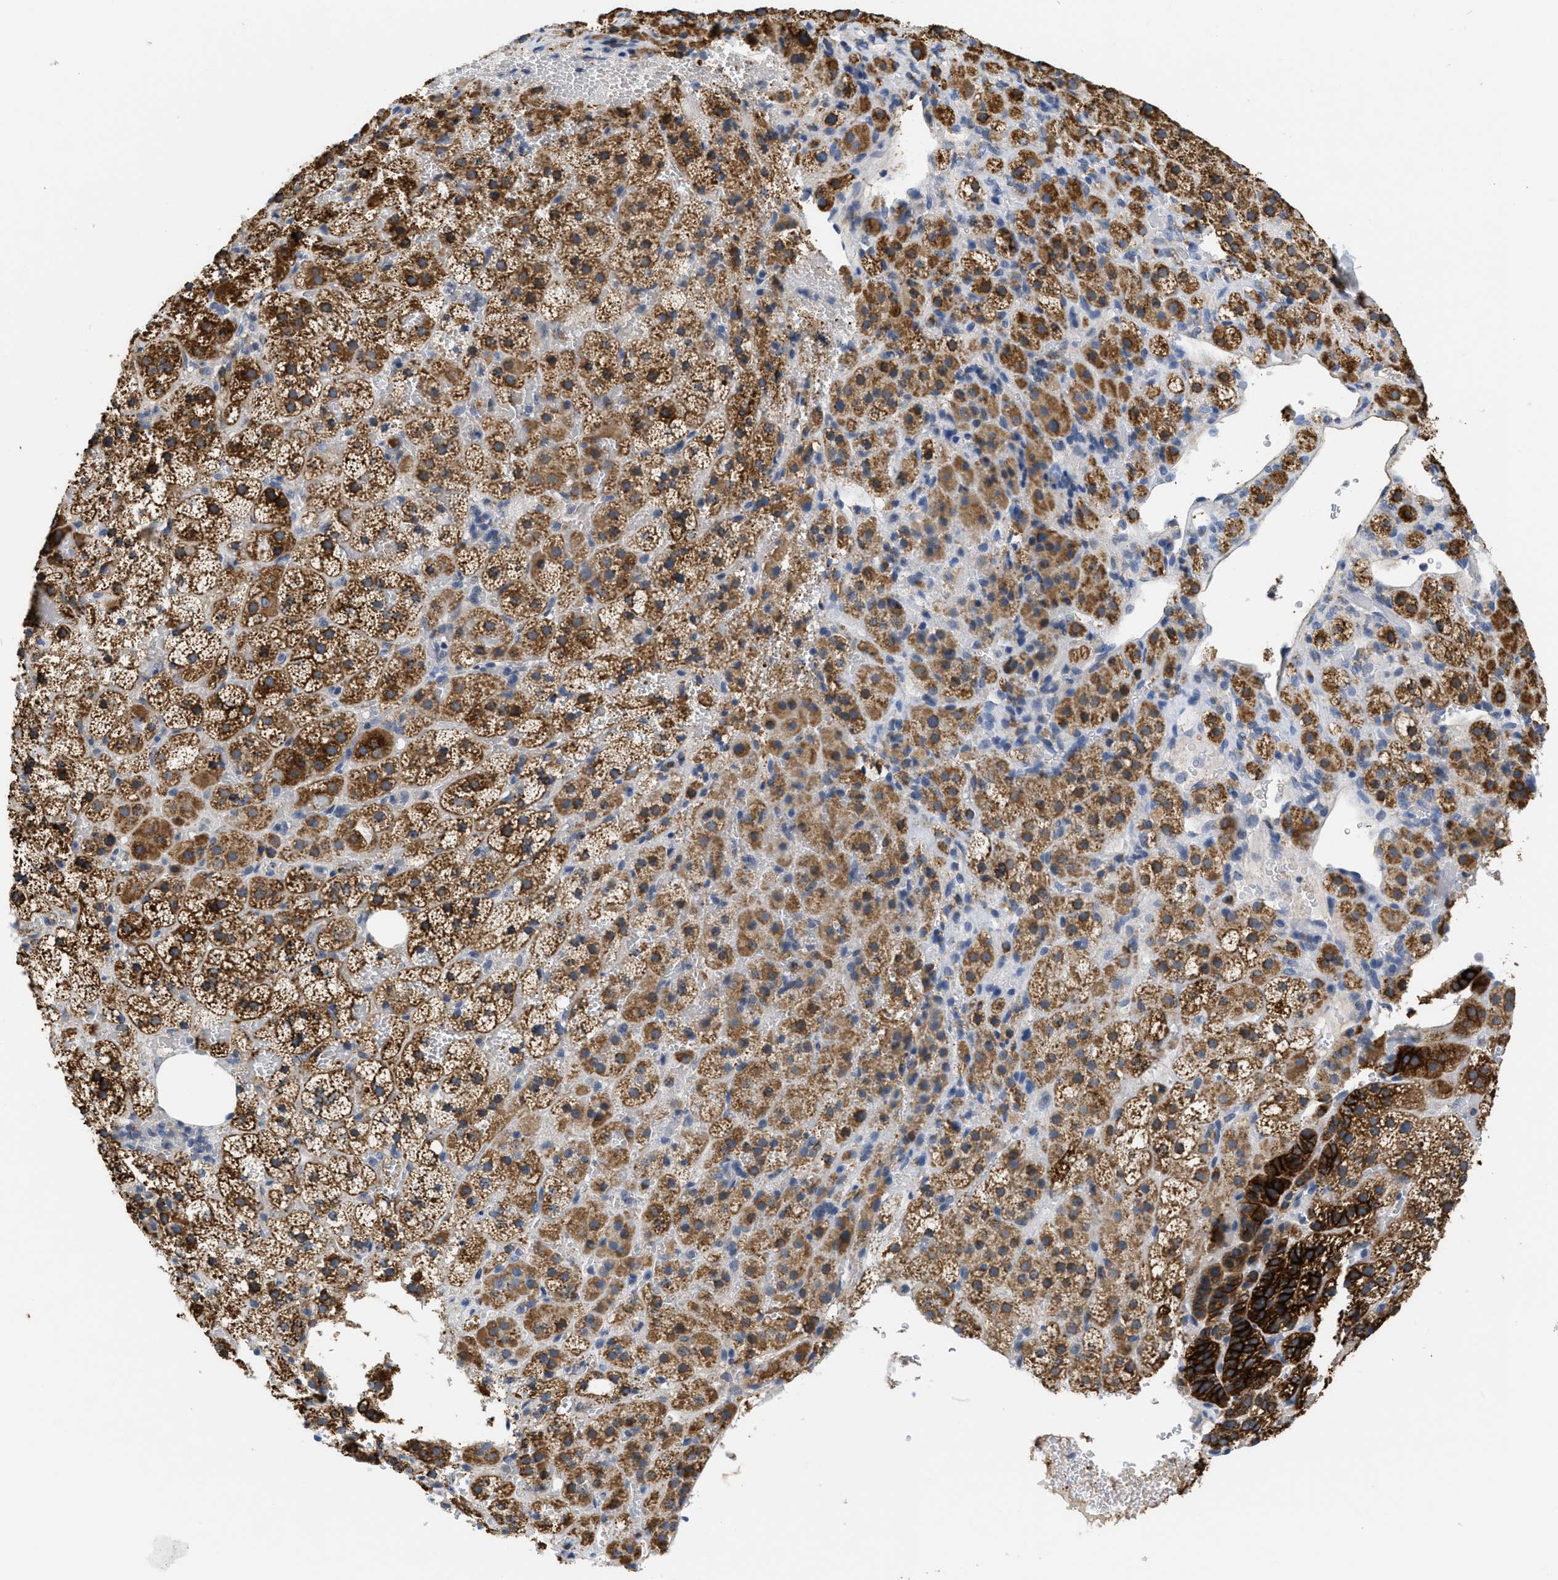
{"staining": {"intensity": "strong", "quantity": ">75%", "location": "cytoplasmic/membranous"}, "tissue": "adrenal gland", "cell_type": "Glandular cells", "image_type": "normal", "snomed": [{"axis": "morphology", "description": "Normal tissue, NOS"}, {"axis": "topography", "description": "Adrenal gland"}], "caption": "An immunohistochemistry photomicrograph of benign tissue is shown. Protein staining in brown labels strong cytoplasmic/membranous positivity in adrenal gland within glandular cells. (DAB (3,3'-diaminobenzidine) IHC, brown staining for protein, blue staining for nuclei).", "gene": "KCNJ5", "patient": {"sex": "female", "age": 59}}